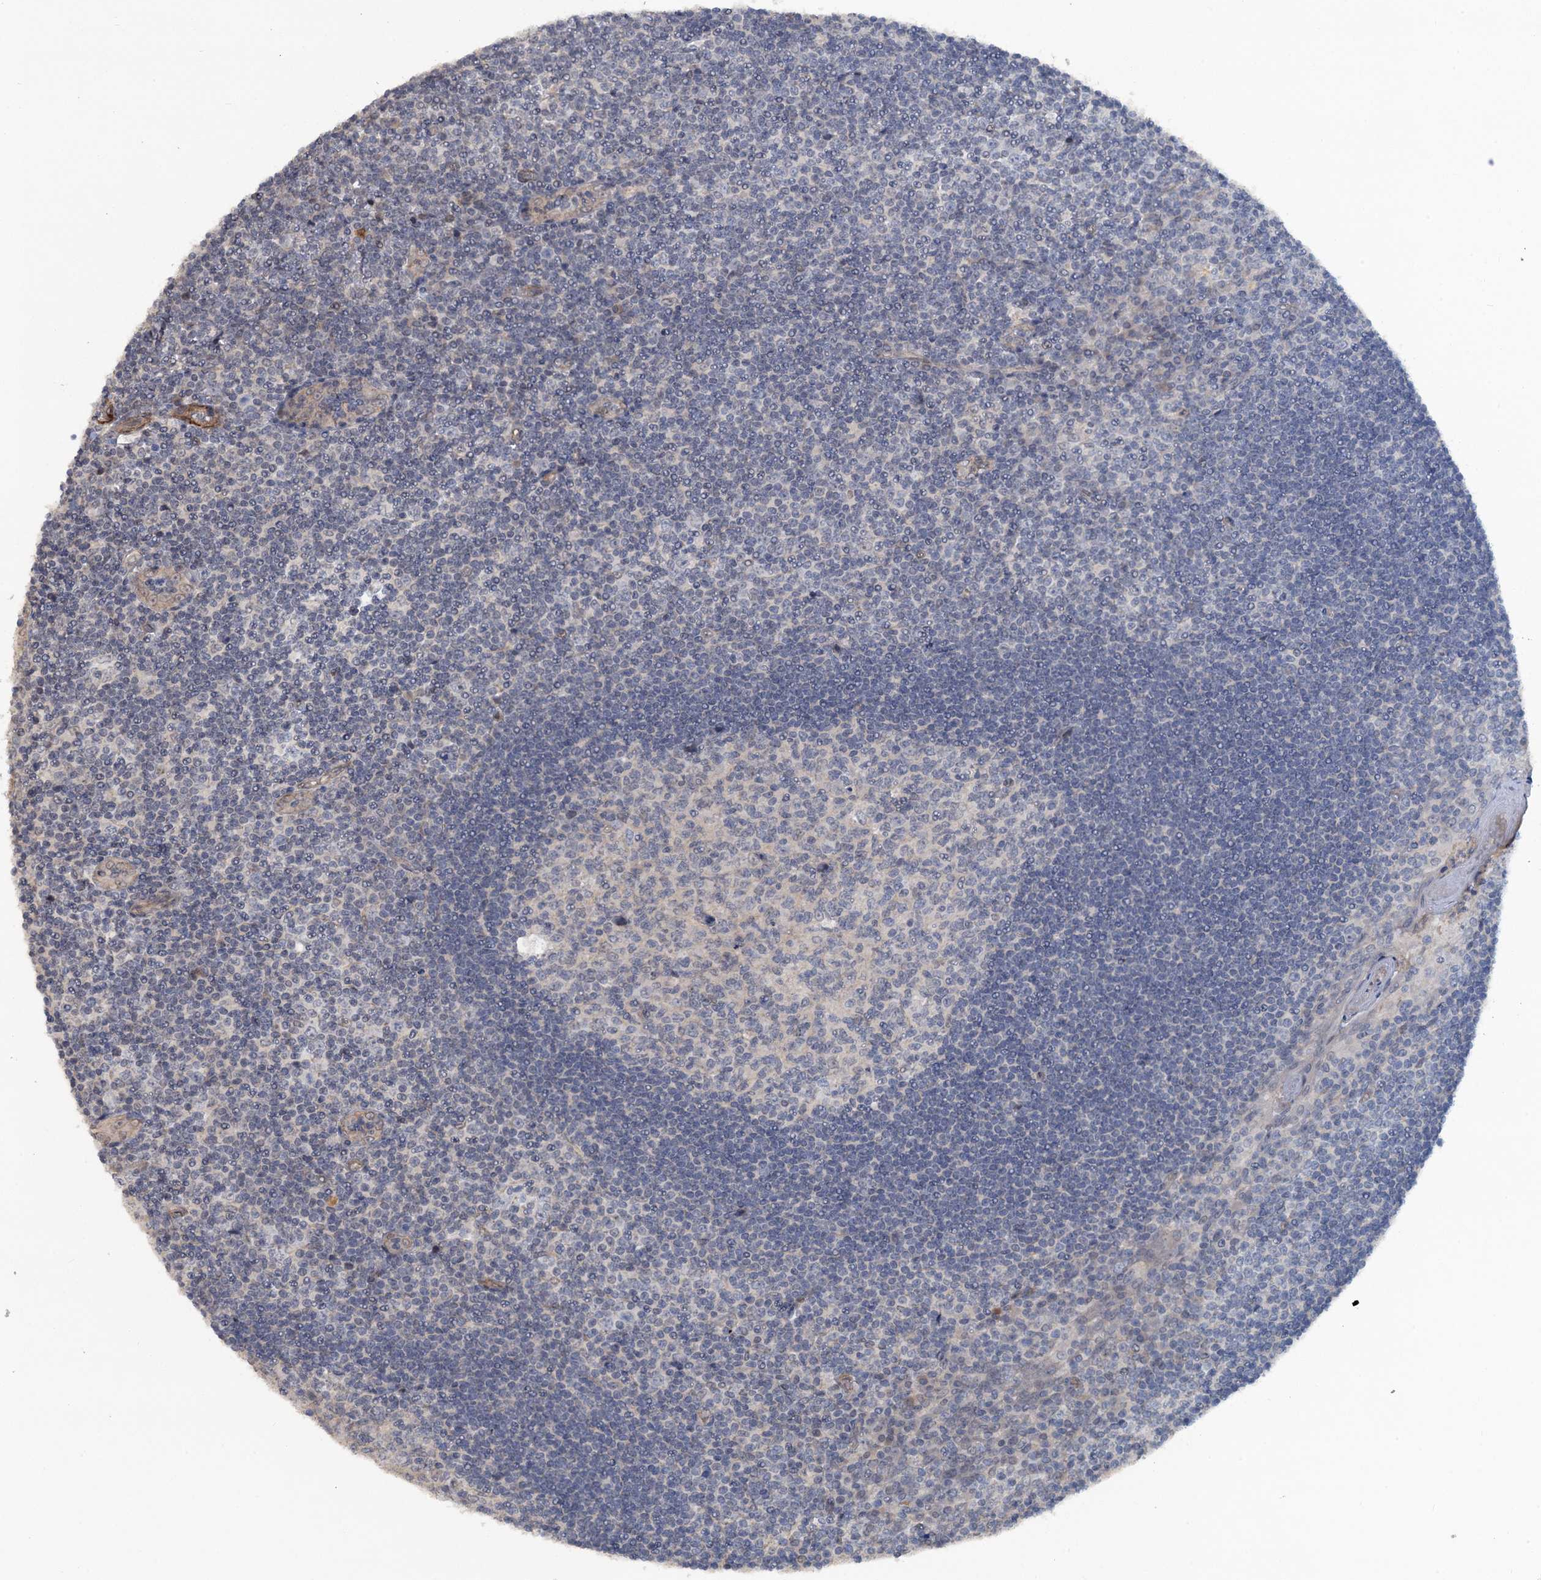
{"staining": {"intensity": "negative", "quantity": "none", "location": "none"}, "tissue": "tonsil", "cell_type": "Germinal center cells", "image_type": "normal", "snomed": [{"axis": "morphology", "description": "Normal tissue, NOS"}, {"axis": "topography", "description": "Tonsil"}], "caption": "IHC of benign human tonsil demonstrates no staining in germinal center cells.", "gene": "MYO16", "patient": {"sex": "male", "age": 27}}